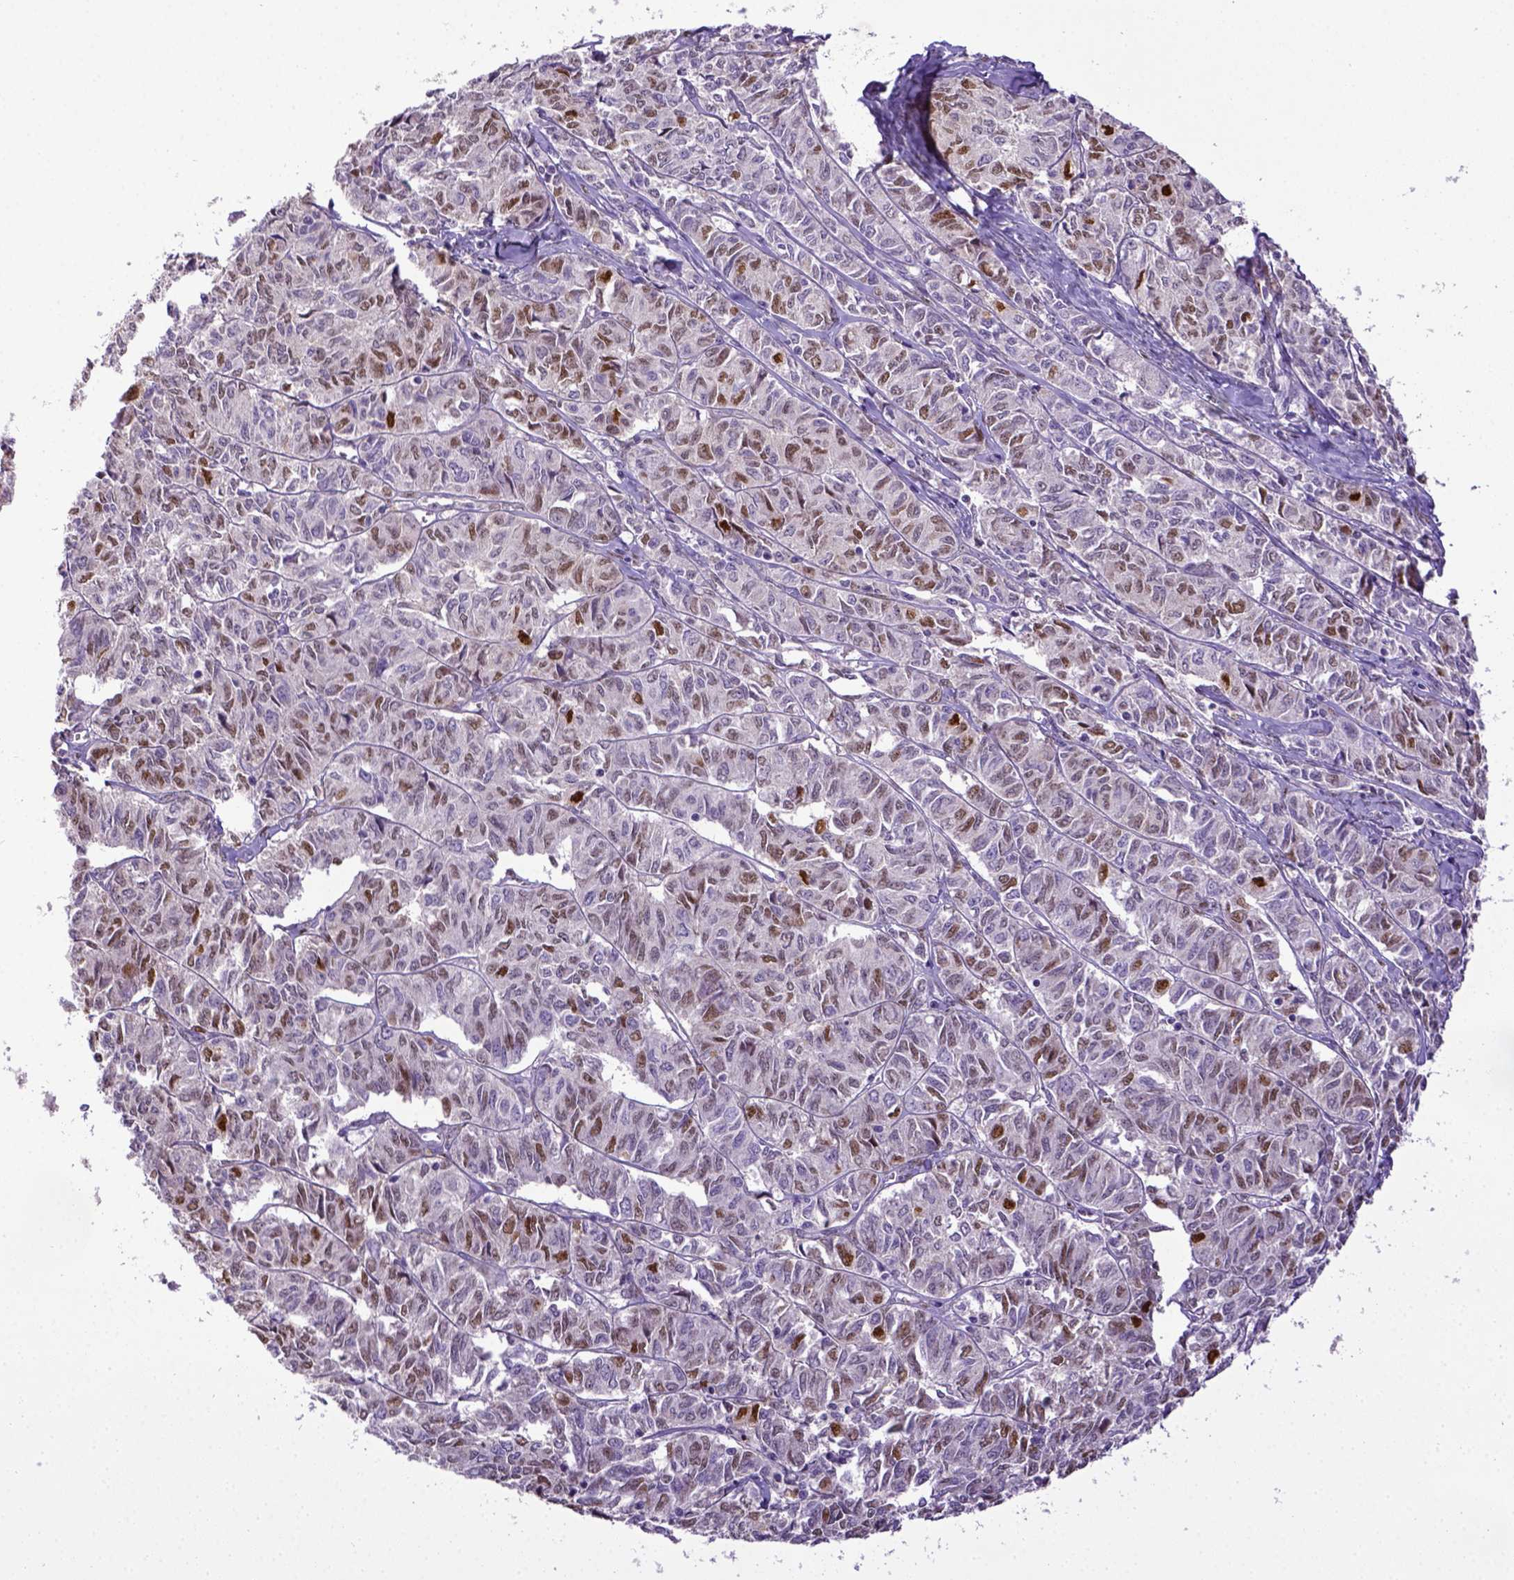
{"staining": {"intensity": "moderate", "quantity": "25%-75%", "location": "nuclear"}, "tissue": "ovarian cancer", "cell_type": "Tumor cells", "image_type": "cancer", "snomed": [{"axis": "morphology", "description": "Carcinoma, endometroid"}, {"axis": "topography", "description": "Ovary"}], "caption": "Ovarian cancer (endometroid carcinoma) tissue shows moderate nuclear expression in approximately 25%-75% of tumor cells, visualized by immunohistochemistry.", "gene": "CDKN1A", "patient": {"sex": "female", "age": 80}}